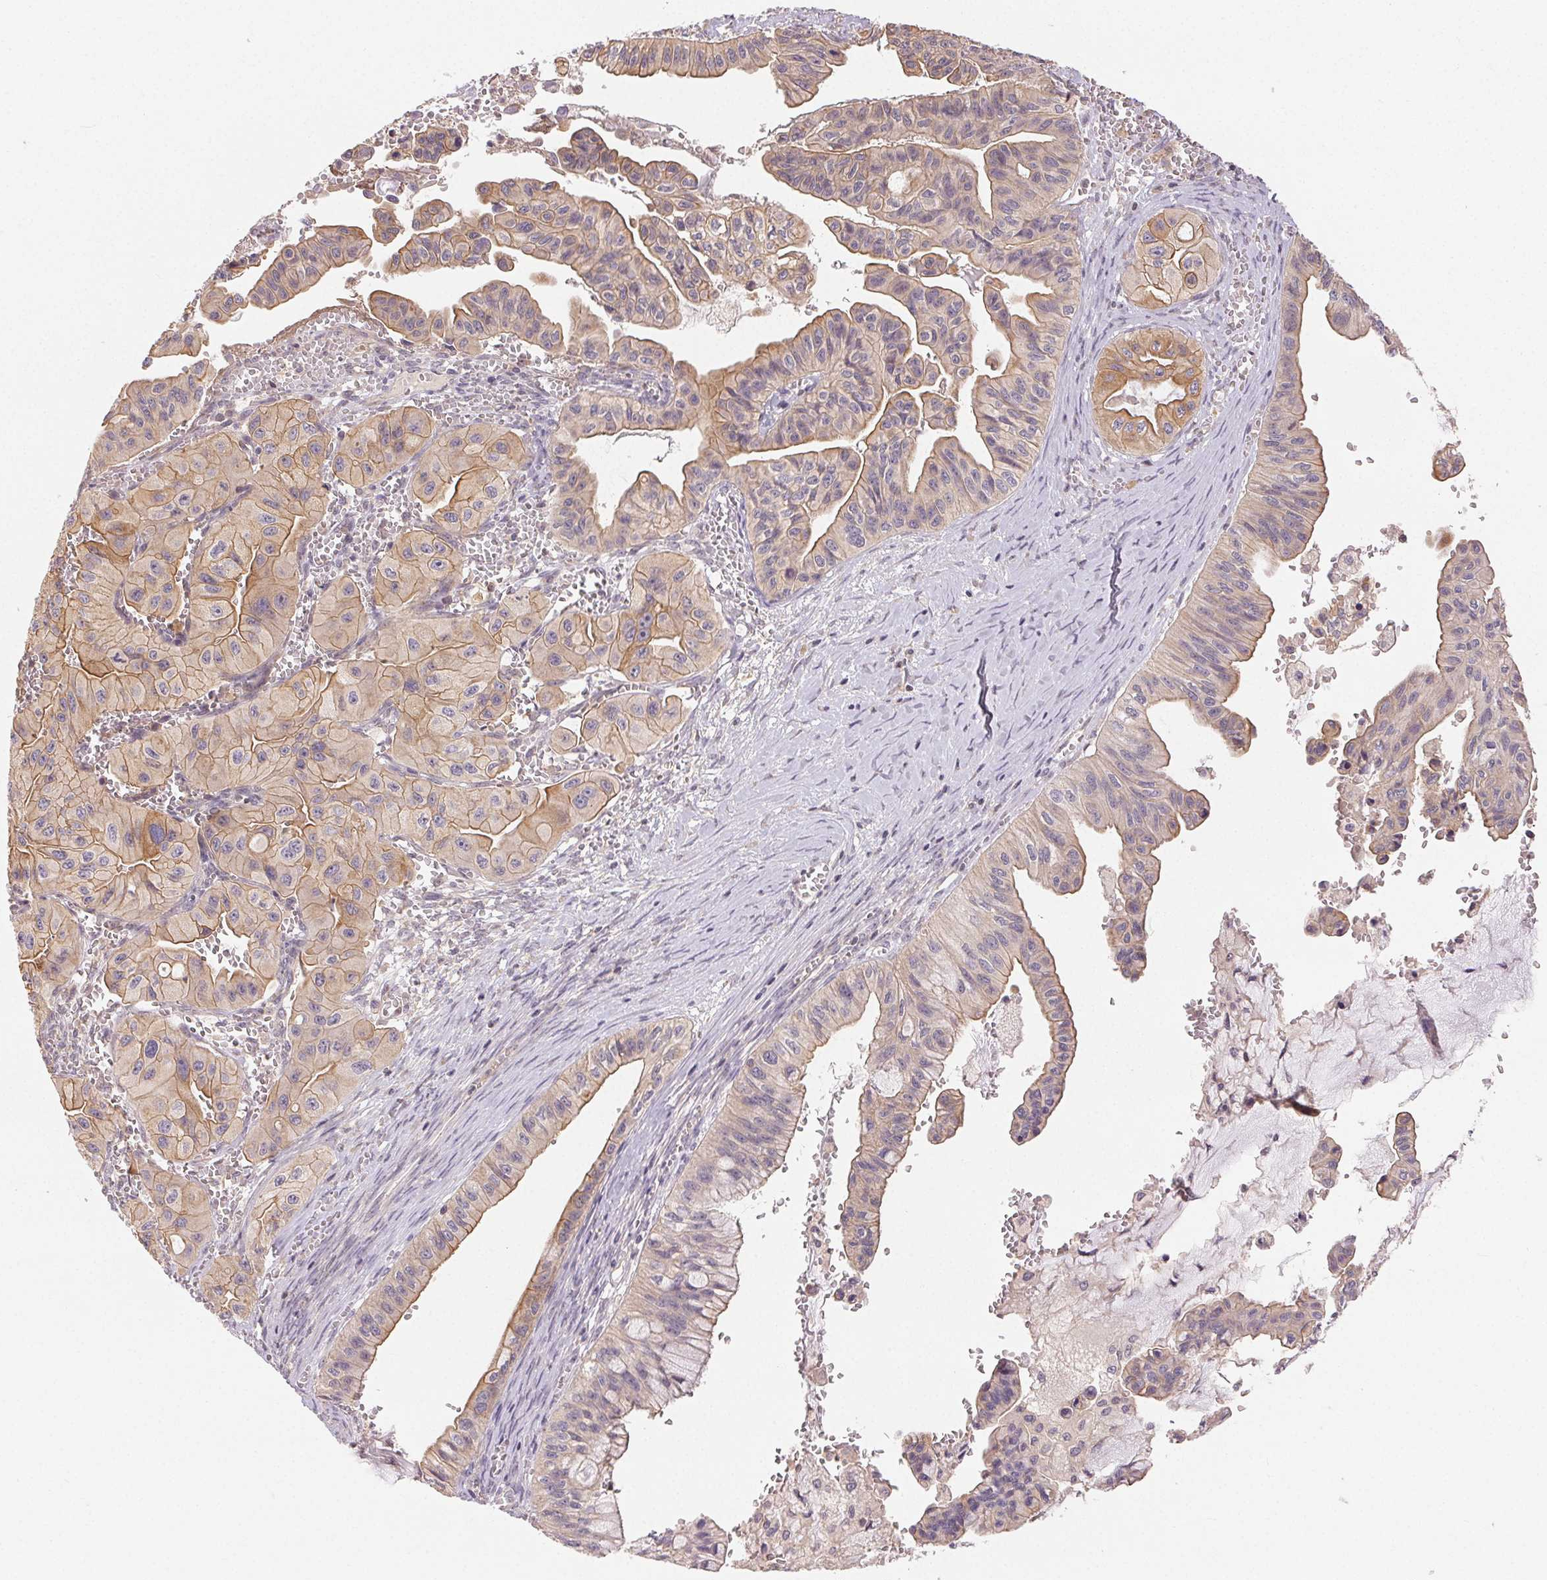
{"staining": {"intensity": "weak", "quantity": "25%-75%", "location": "cytoplasmic/membranous"}, "tissue": "ovarian cancer", "cell_type": "Tumor cells", "image_type": "cancer", "snomed": [{"axis": "morphology", "description": "Cystadenocarcinoma, mucinous, NOS"}, {"axis": "topography", "description": "Ovary"}], "caption": "A micrograph of ovarian cancer (mucinous cystadenocarcinoma) stained for a protein exhibits weak cytoplasmic/membranous brown staining in tumor cells. (DAB IHC, brown staining for protein, blue staining for nuclei).", "gene": "MAPKAPK2", "patient": {"sex": "female", "age": 72}}